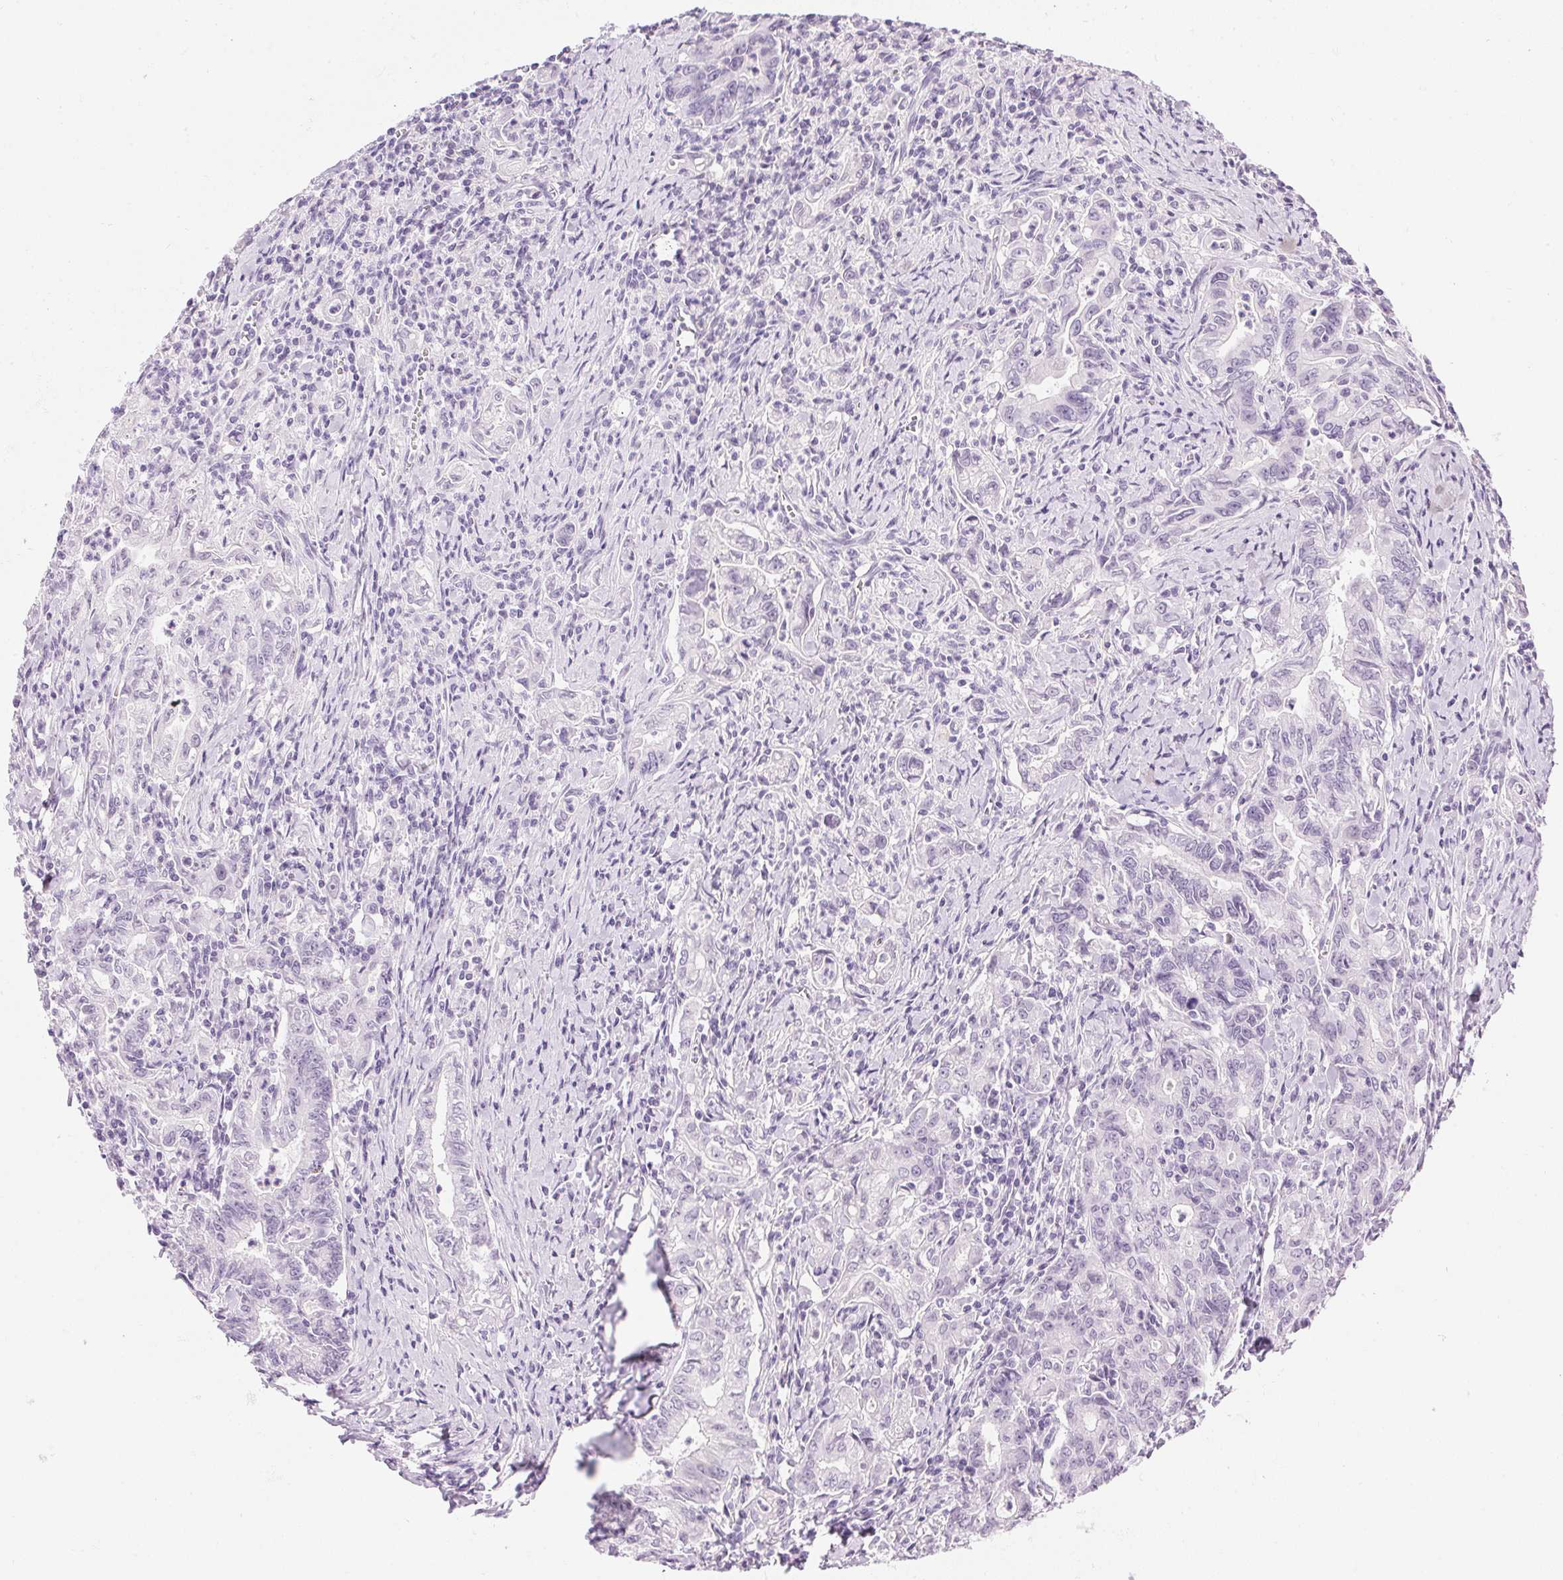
{"staining": {"intensity": "negative", "quantity": "none", "location": "none"}, "tissue": "stomach cancer", "cell_type": "Tumor cells", "image_type": "cancer", "snomed": [{"axis": "morphology", "description": "Adenocarcinoma, NOS"}, {"axis": "topography", "description": "Stomach, upper"}], "caption": "High magnification brightfield microscopy of stomach cancer stained with DAB (brown) and counterstained with hematoxylin (blue): tumor cells show no significant positivity.", "gene": "CPB1", "patient": {"sex": "female", "age": 79}}